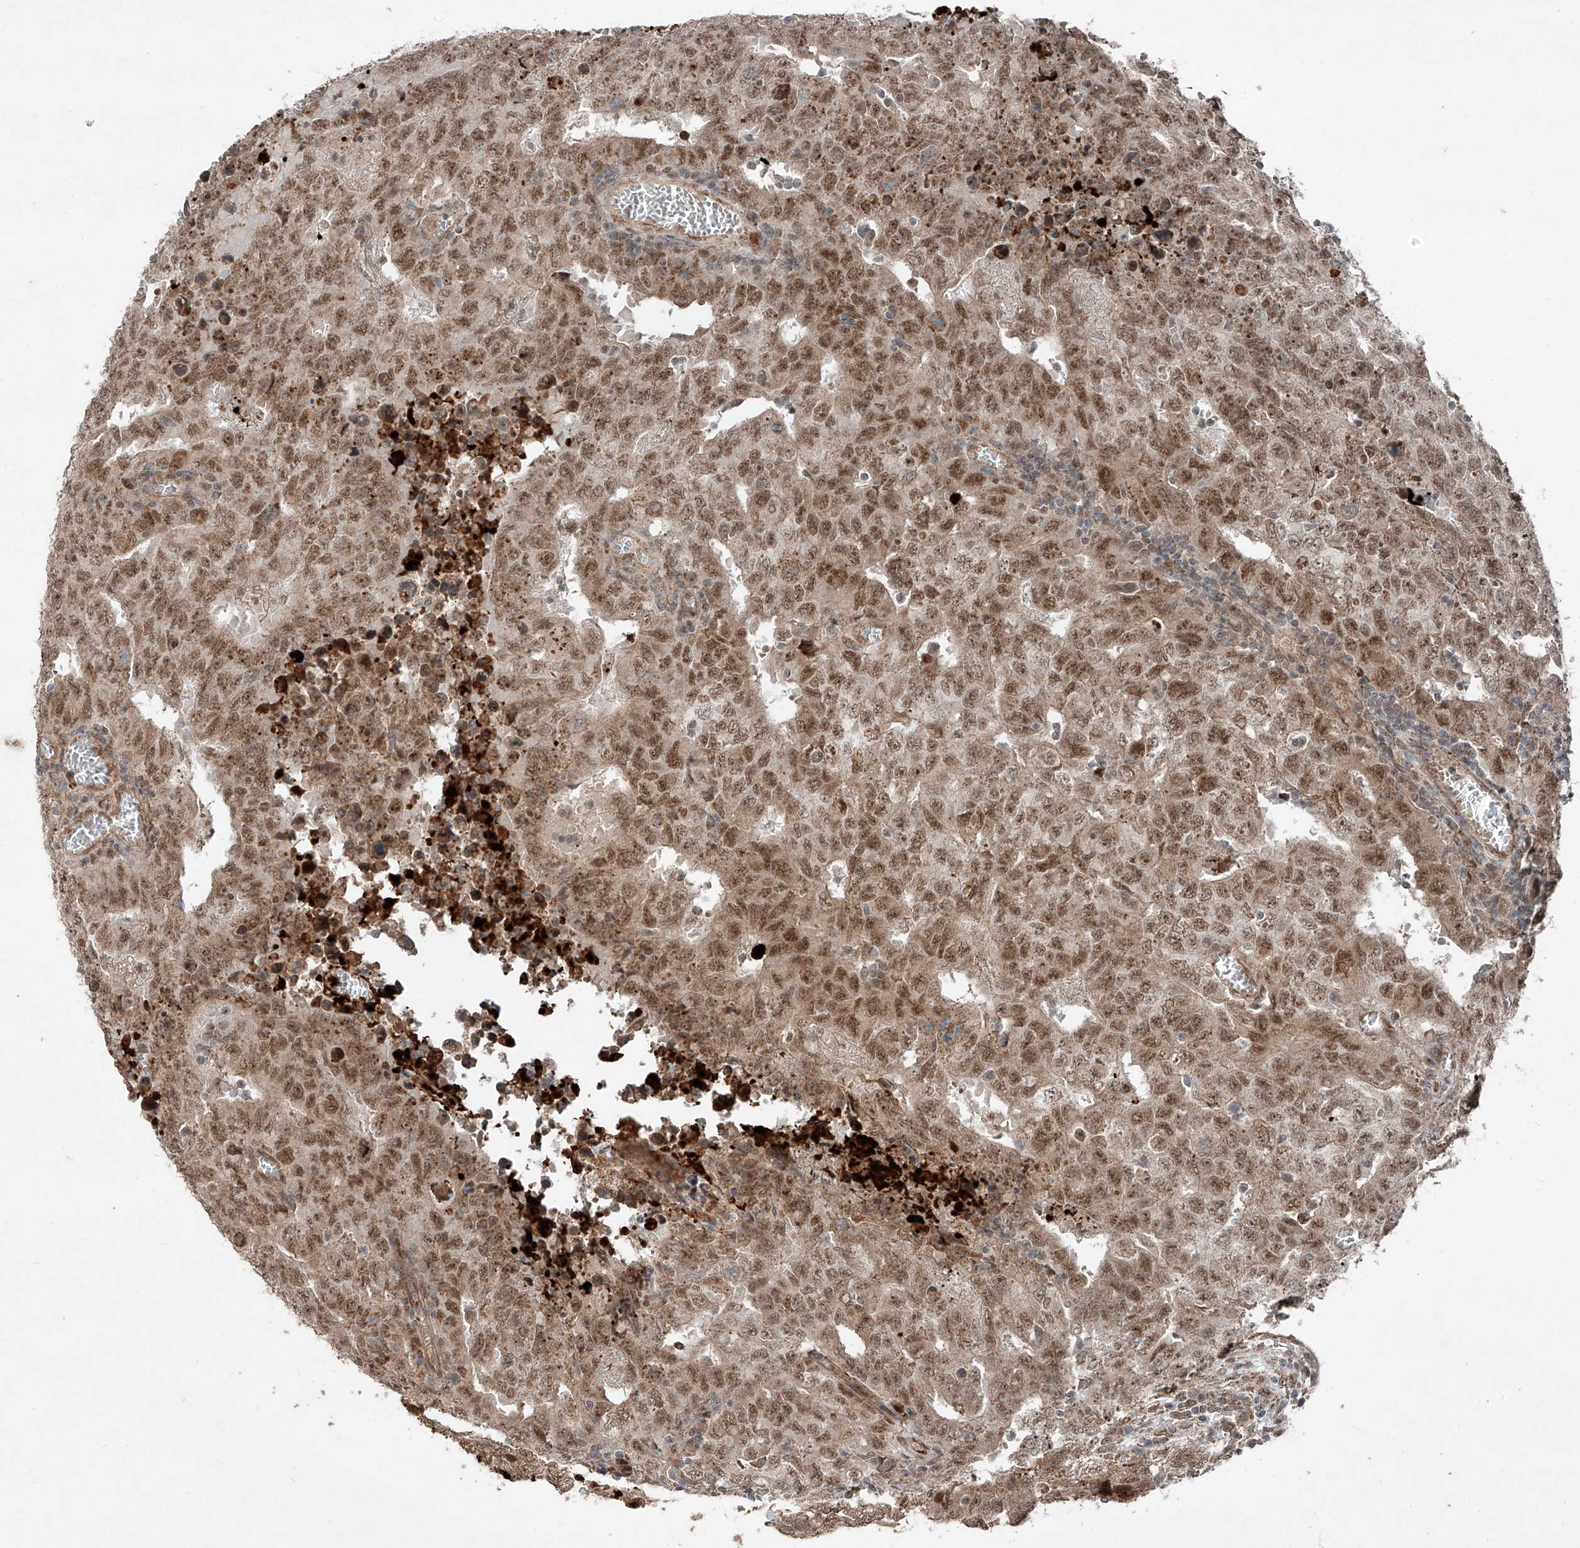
{"staining": {"intensity": "moderate", "quantity": ">75%", "location": "nuclear"}, "tissue": "testis cancer", "cell_type": "Tumor cells", "image_type": "cancer", "snomed": [{"axis": "morphology", "description": "Carcinoma, Embryonal, NOS"}, {"axis": "topography", "description": "Testis"}], "caption": "Testis cancer (embryonal carcinoma) stained with DAB immunohistochemistry (IHC) reveals medium levels of moderate nuclear expression in approximately >75% of tumor cells.", "gene": "ZNF620", "patient": {"sex": "male", "age": 26}}